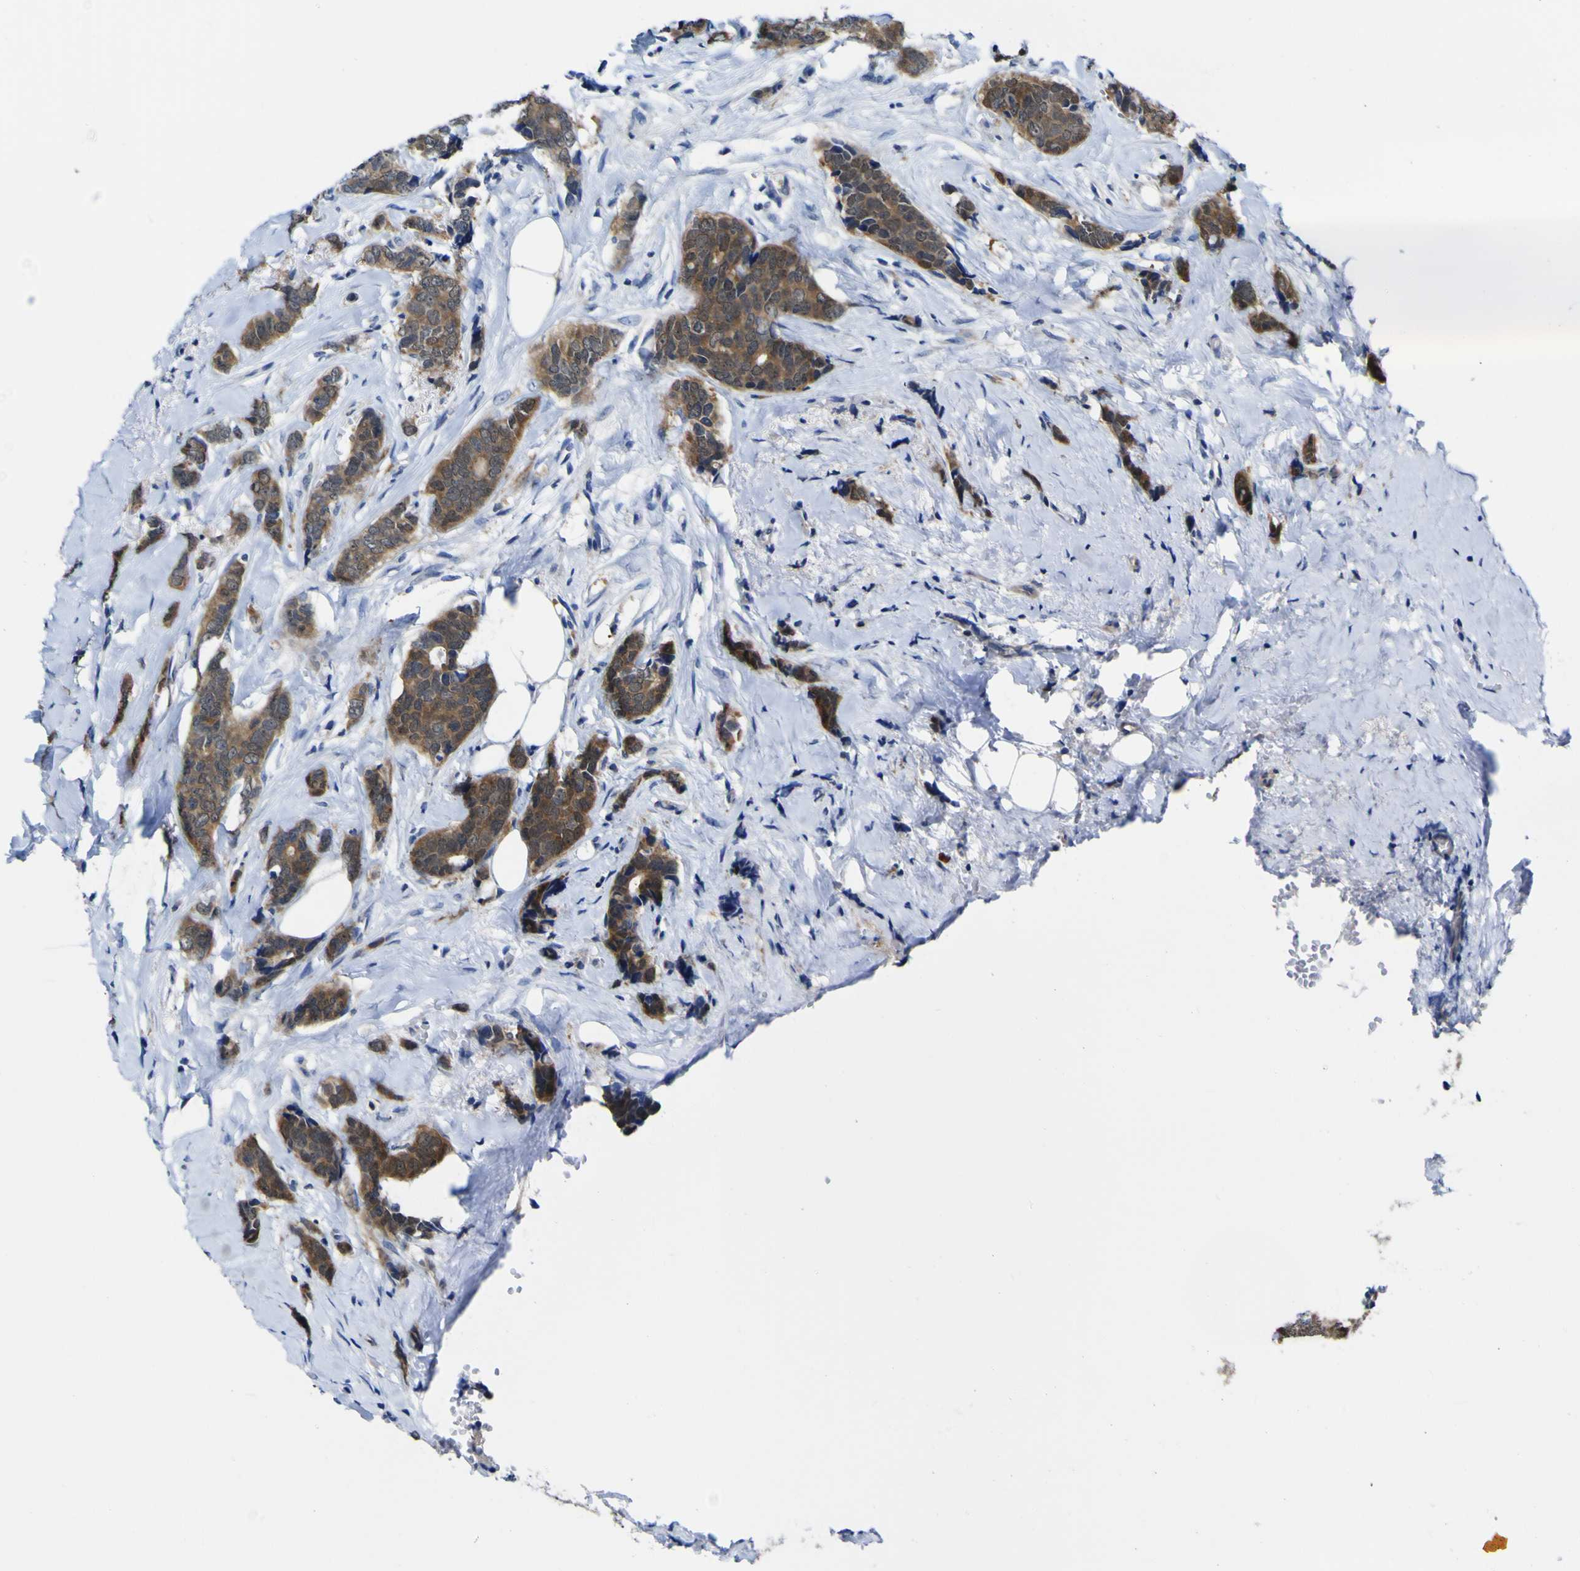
{"staining": {"intensity": "strong", "quantity": ">75%", "location": "cytoplasmic/membranous"}, "tissue": "breast cancer", "cell_type": "Tumor cells", "image_type": "cancer", "snomed": [{"axis": "morphology", "description": "Lobular carcinoma"}, {"axis": "topography", "description": "Skin"}, {"axis": "topography", "description": "Breast"}], "caption": "Approximately >75% of tumor cells in breast cancer (lobular carcinoma) exhibit strong cytoplasmic/membranous protein staining as visualized by brown immunohistochemical staining.", "gene": "CASP6", "patient": {"sex": "female", "age": 46}}